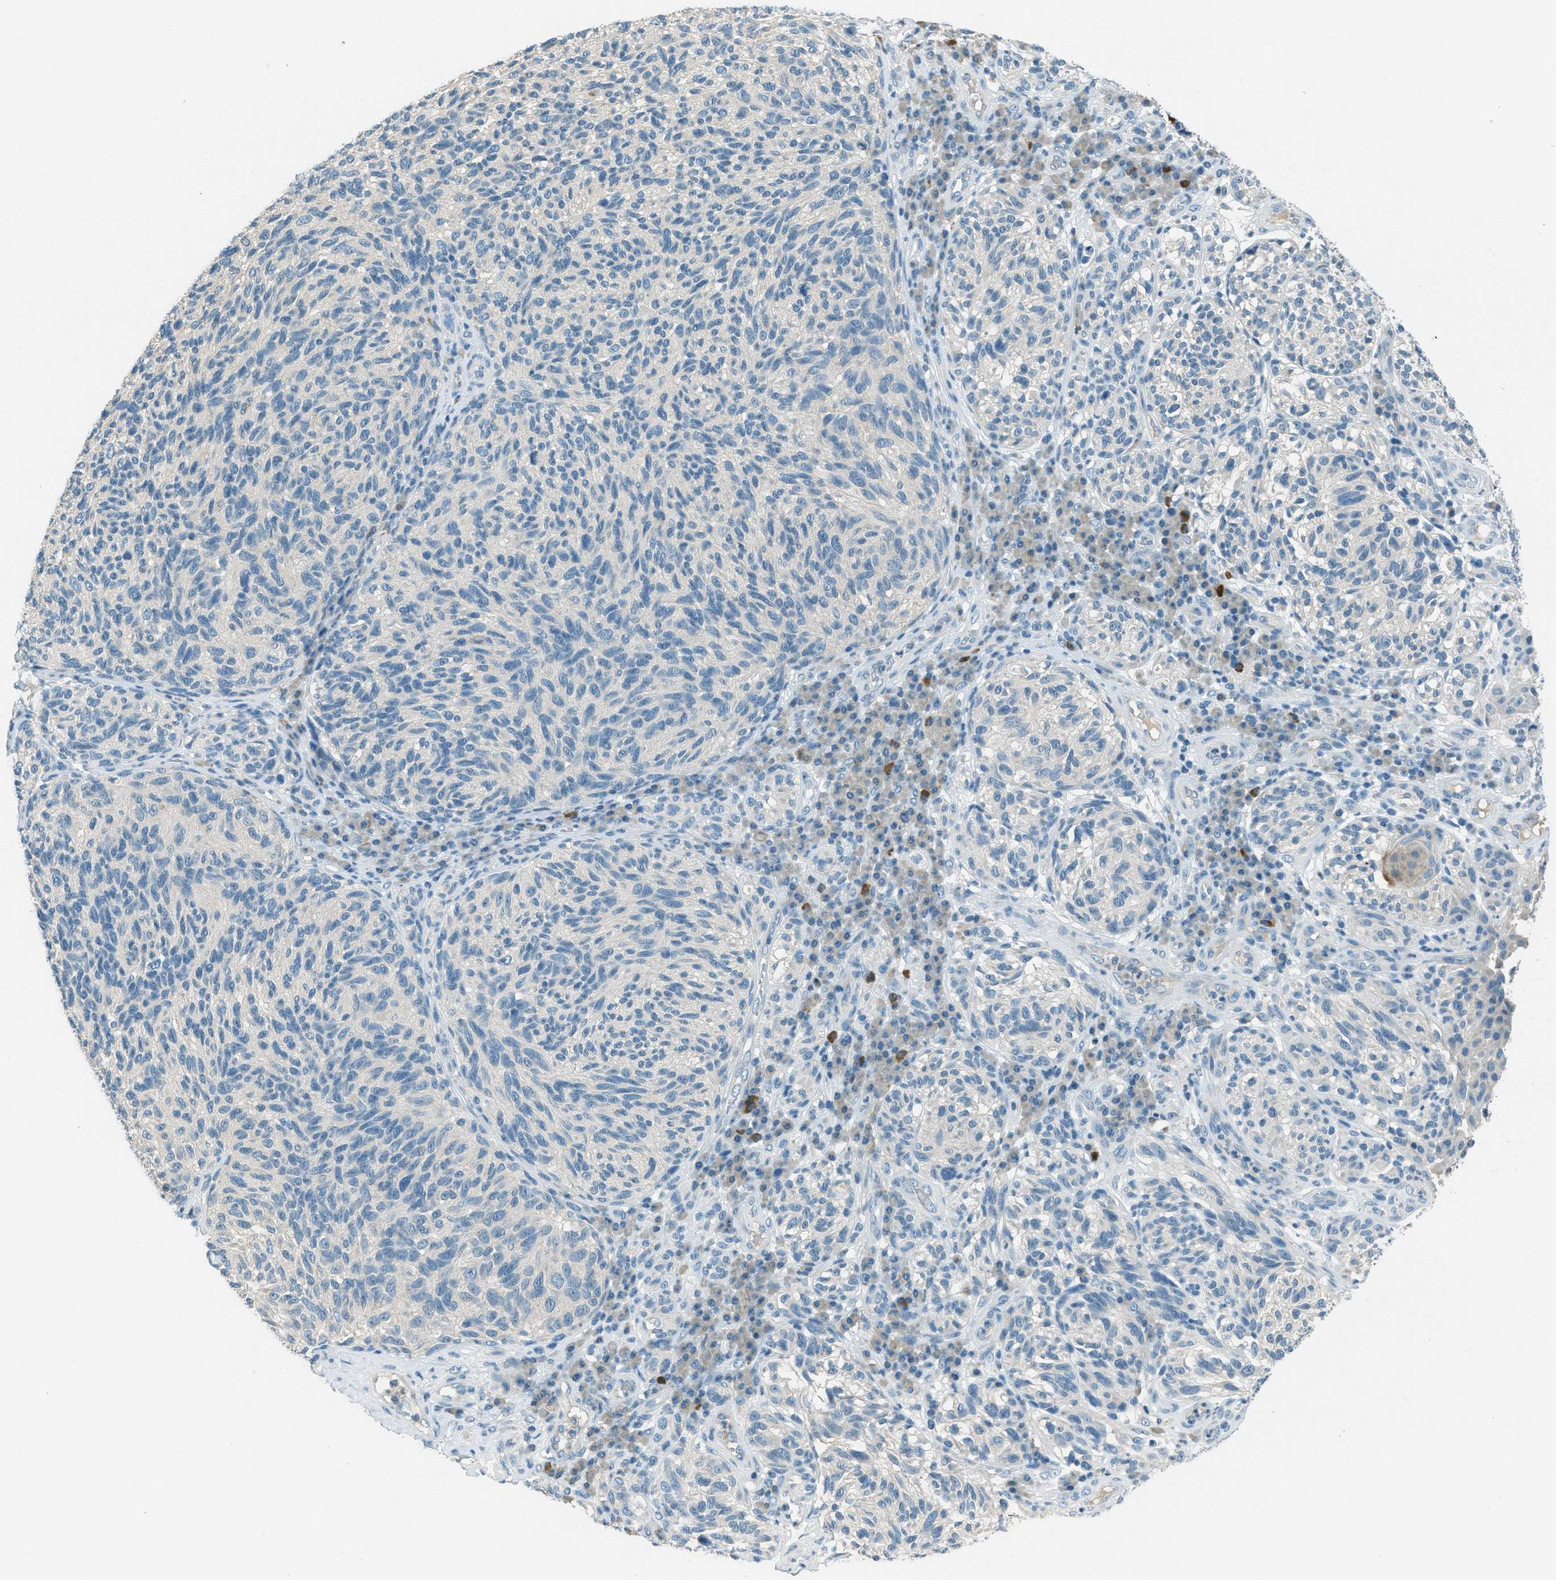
{"staining": {"intensity": "negative", "quantity": "none", "location": "none"}, "tissue": "melanoma", "cell_type": "Tumor cells", "image_type": "cancer", "snomed": [{"axis": "morphology", "description": "Malignant melanoma, NOS"}, {"axis": "topography", "description": "Skin"}], "caption": "Malignant melanoma stained for a protein using immunohistochemistry (IHC) shows no staining tumor cells.", "gene": "MSLN", "patient": {"sex": "female", "age": 73}}